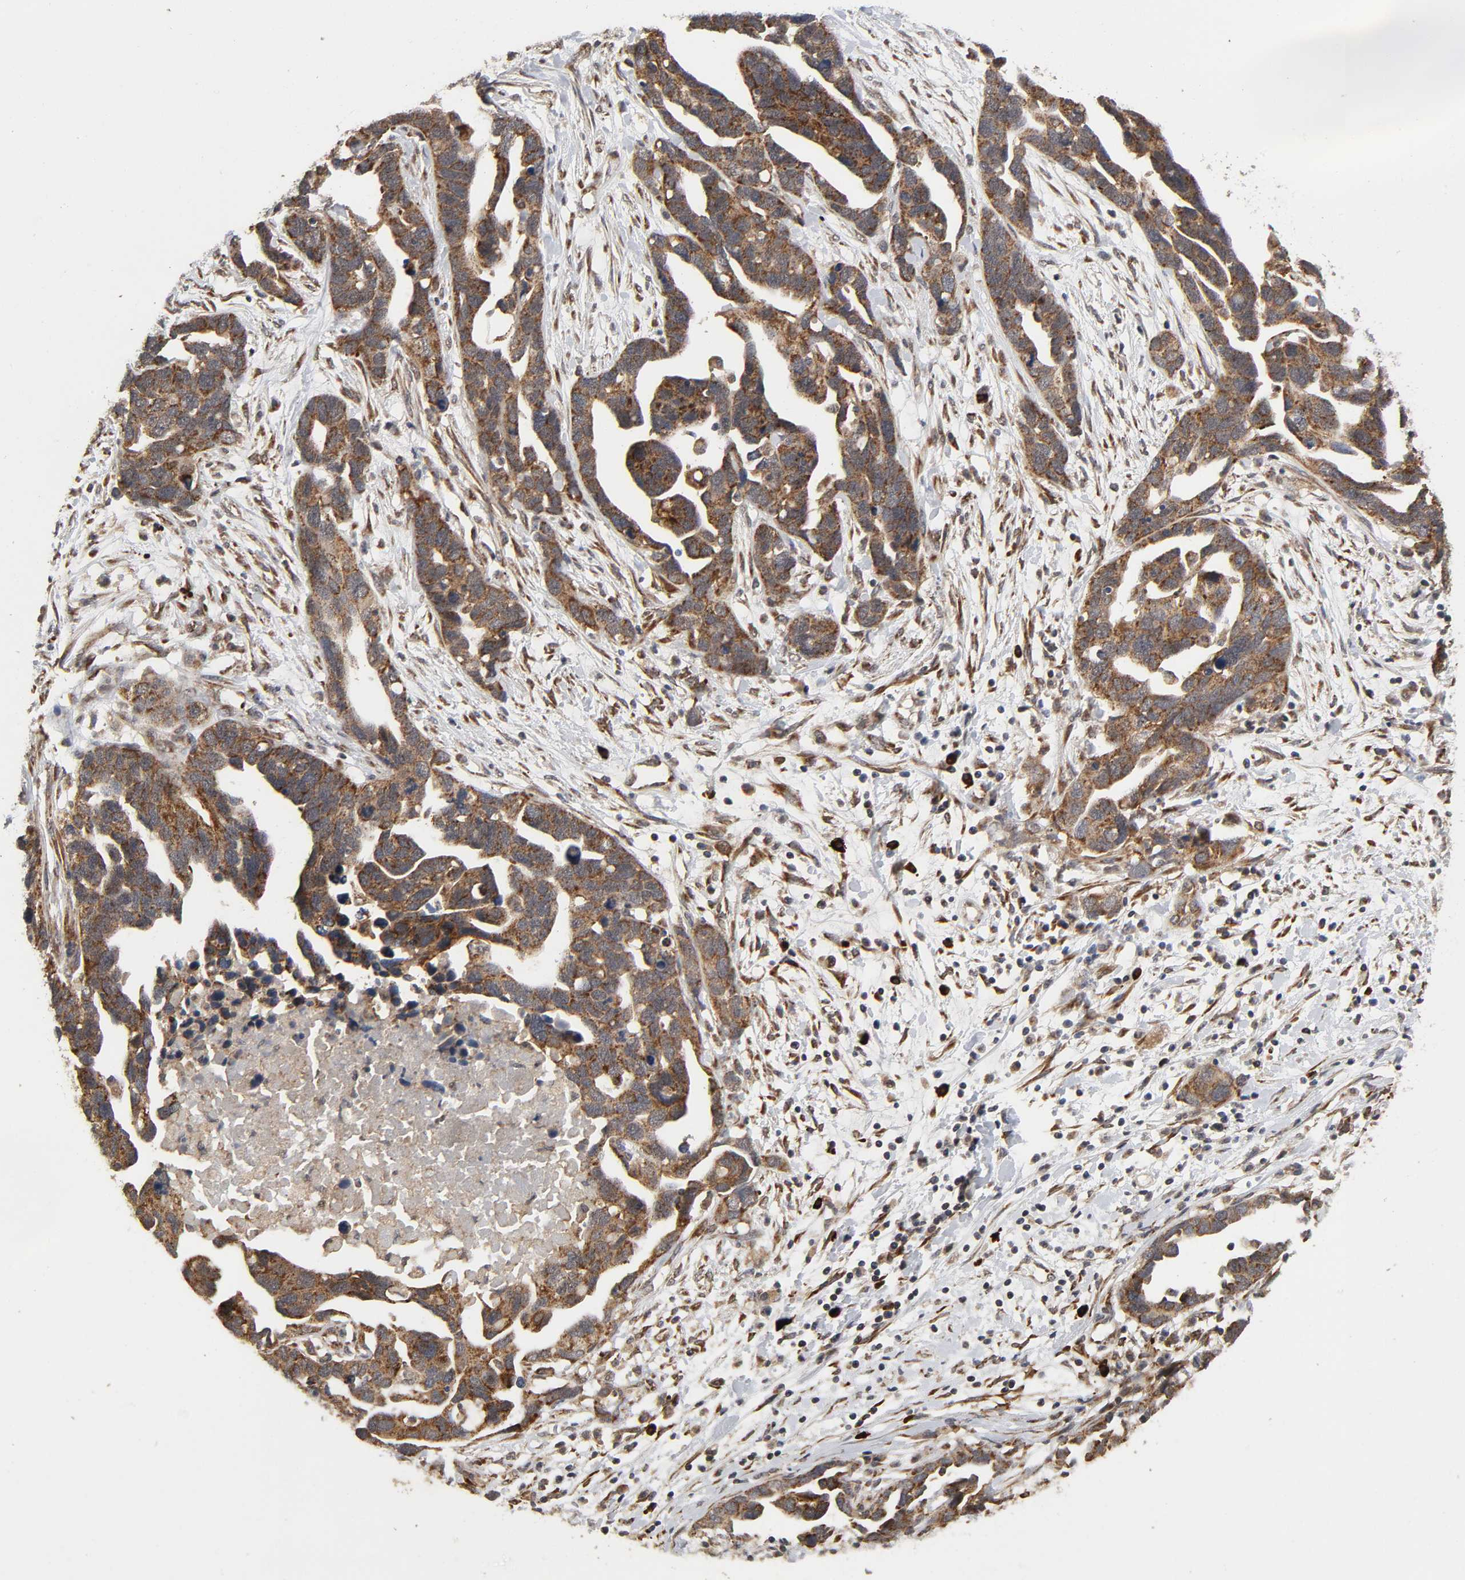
{"staining": {"intensity": "strong", "quantity": ">75%", "location": "cytoplasmic/membranous"}, "tissue": "ovarian cancer", "cell_type": "Tumor cells", "image_type": "cancer", "snomed": [{"axis": "morphology", "description": "Cystadenocarcinoma, serous, NOS"}, {"axis": "topography", "description": "Ovary"}], "caption": "Tumor cells exhibit strong cytoplasmic/membranous expression in about >75% of cells in ovarian serous cystadenocarcinoma.", "gene": "SLC30A9", "patient": {"sex": "female", "age": 54}}